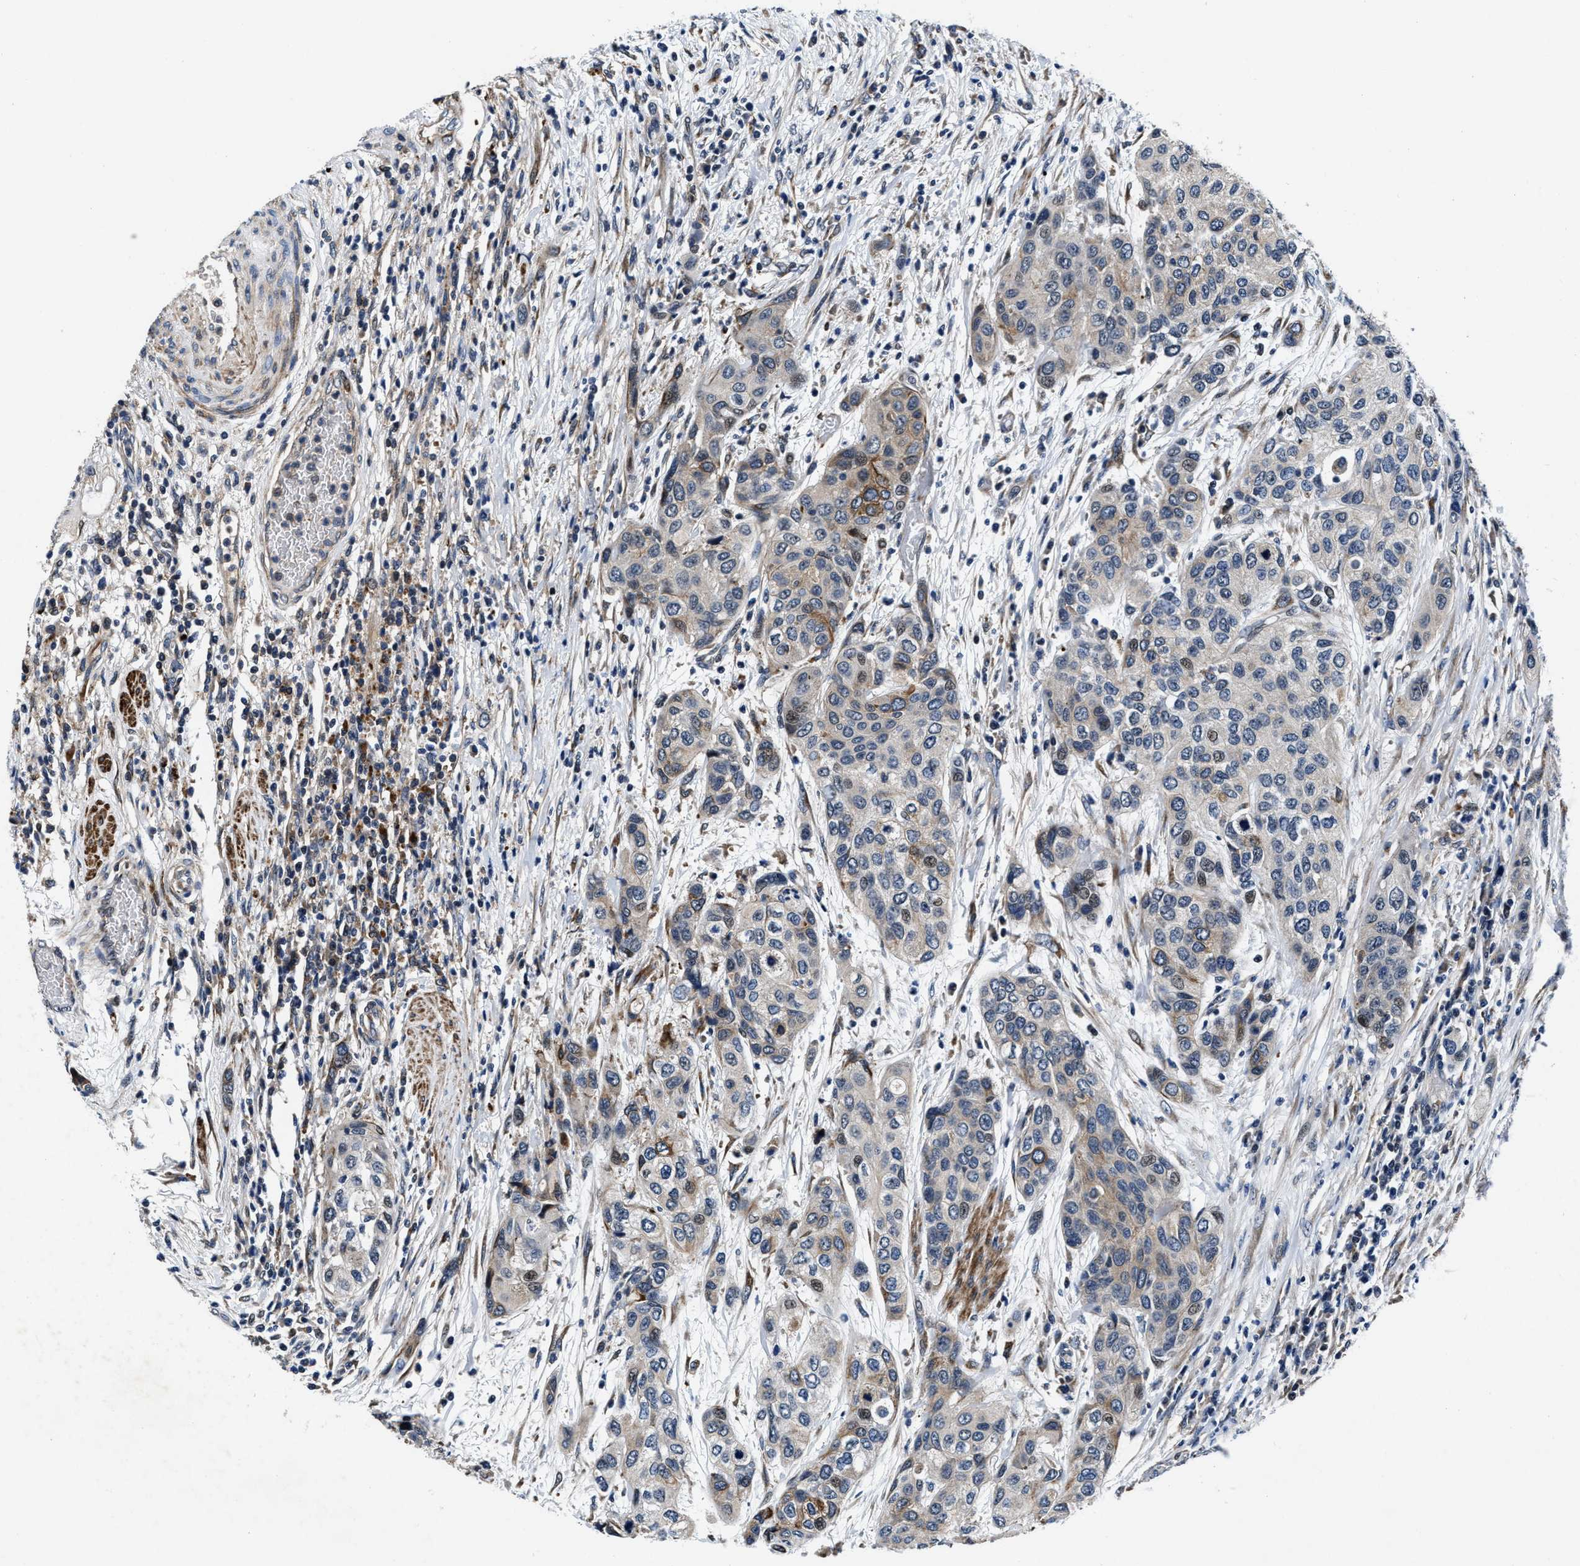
{"staining": {"intensity": "moderate", "quantity": "<25%", "location": "cytoplasmic/membranous"}, "tissue": "urothelial cancer", "cell_type": "Tumor cells", "image_type": "cancer", "snomed": [{"axis": "morphology", "description": "Urothelial carcinoma, High grade"}, {"axis": "topography", "description": "Urinary bladder"}], "caption": "This micrograph demonstrates IHC staining of urothelial cancer, with low moderate cytoplasmic/membranous positivity in about <25% of tumor cells.", "gene": "C2orf66", "patient": {"sex": "female", "age": 56}}